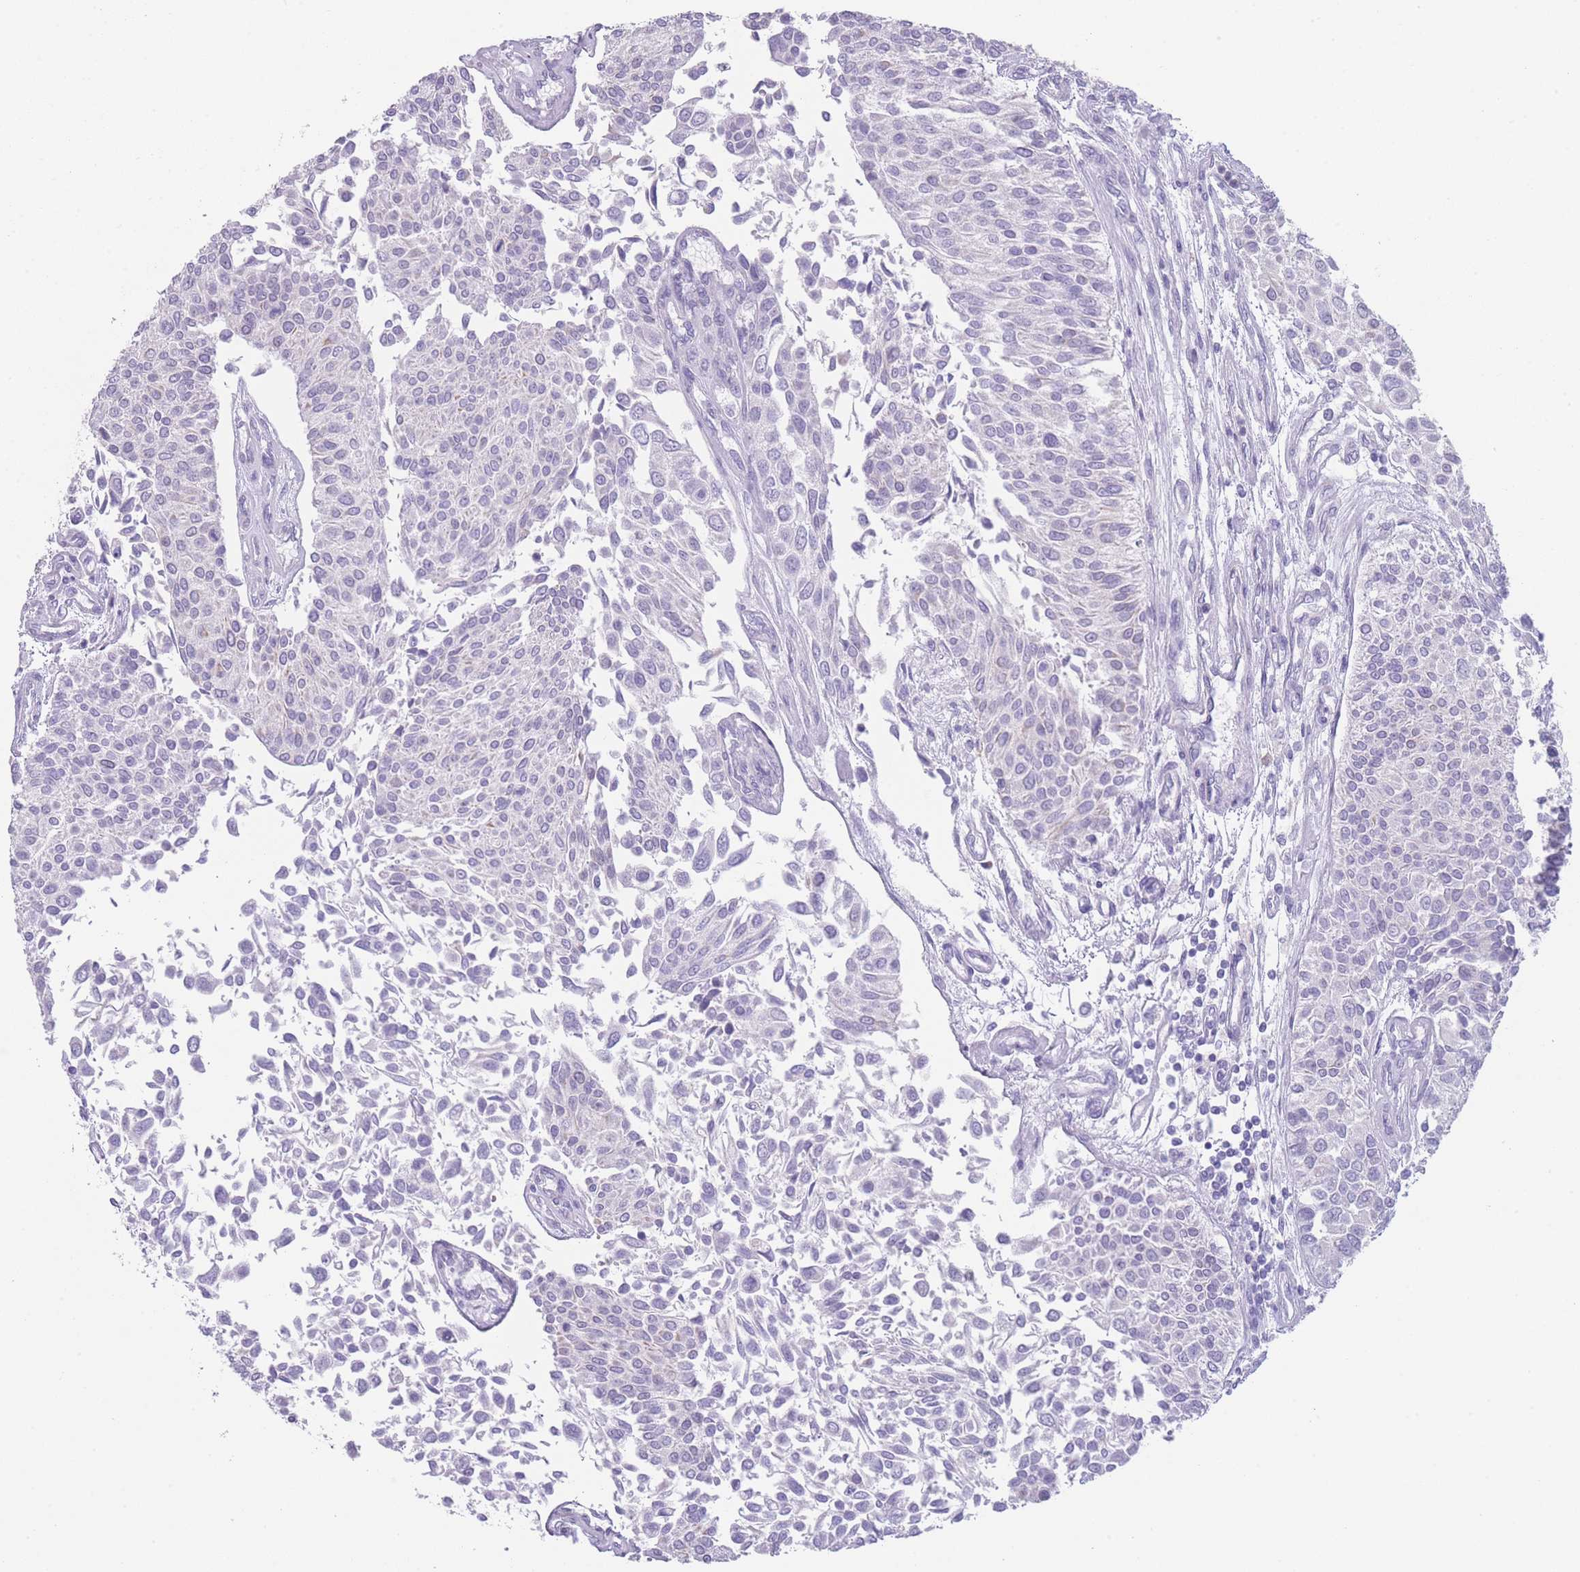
{"staining": {"intensity": "negative", "quantity": "none", "location": "none"}, "tissue": "urothelial cancer", "cell_type": "Tumor cells", "image_type": "cancer", "snomed": [{"axis": "morphology", "description": "Urothelial carcinoma, NOS"}, {"axis": "topography", "description": "Urinary bladder"}], "caption": "An immunohistochemistry (IHC) image of urothelial cancer is shown. There is no staining in tumor cells of urothelial cancer.", "gene": "DCANP1", "patient": {"sex": "male", "age": 55}}